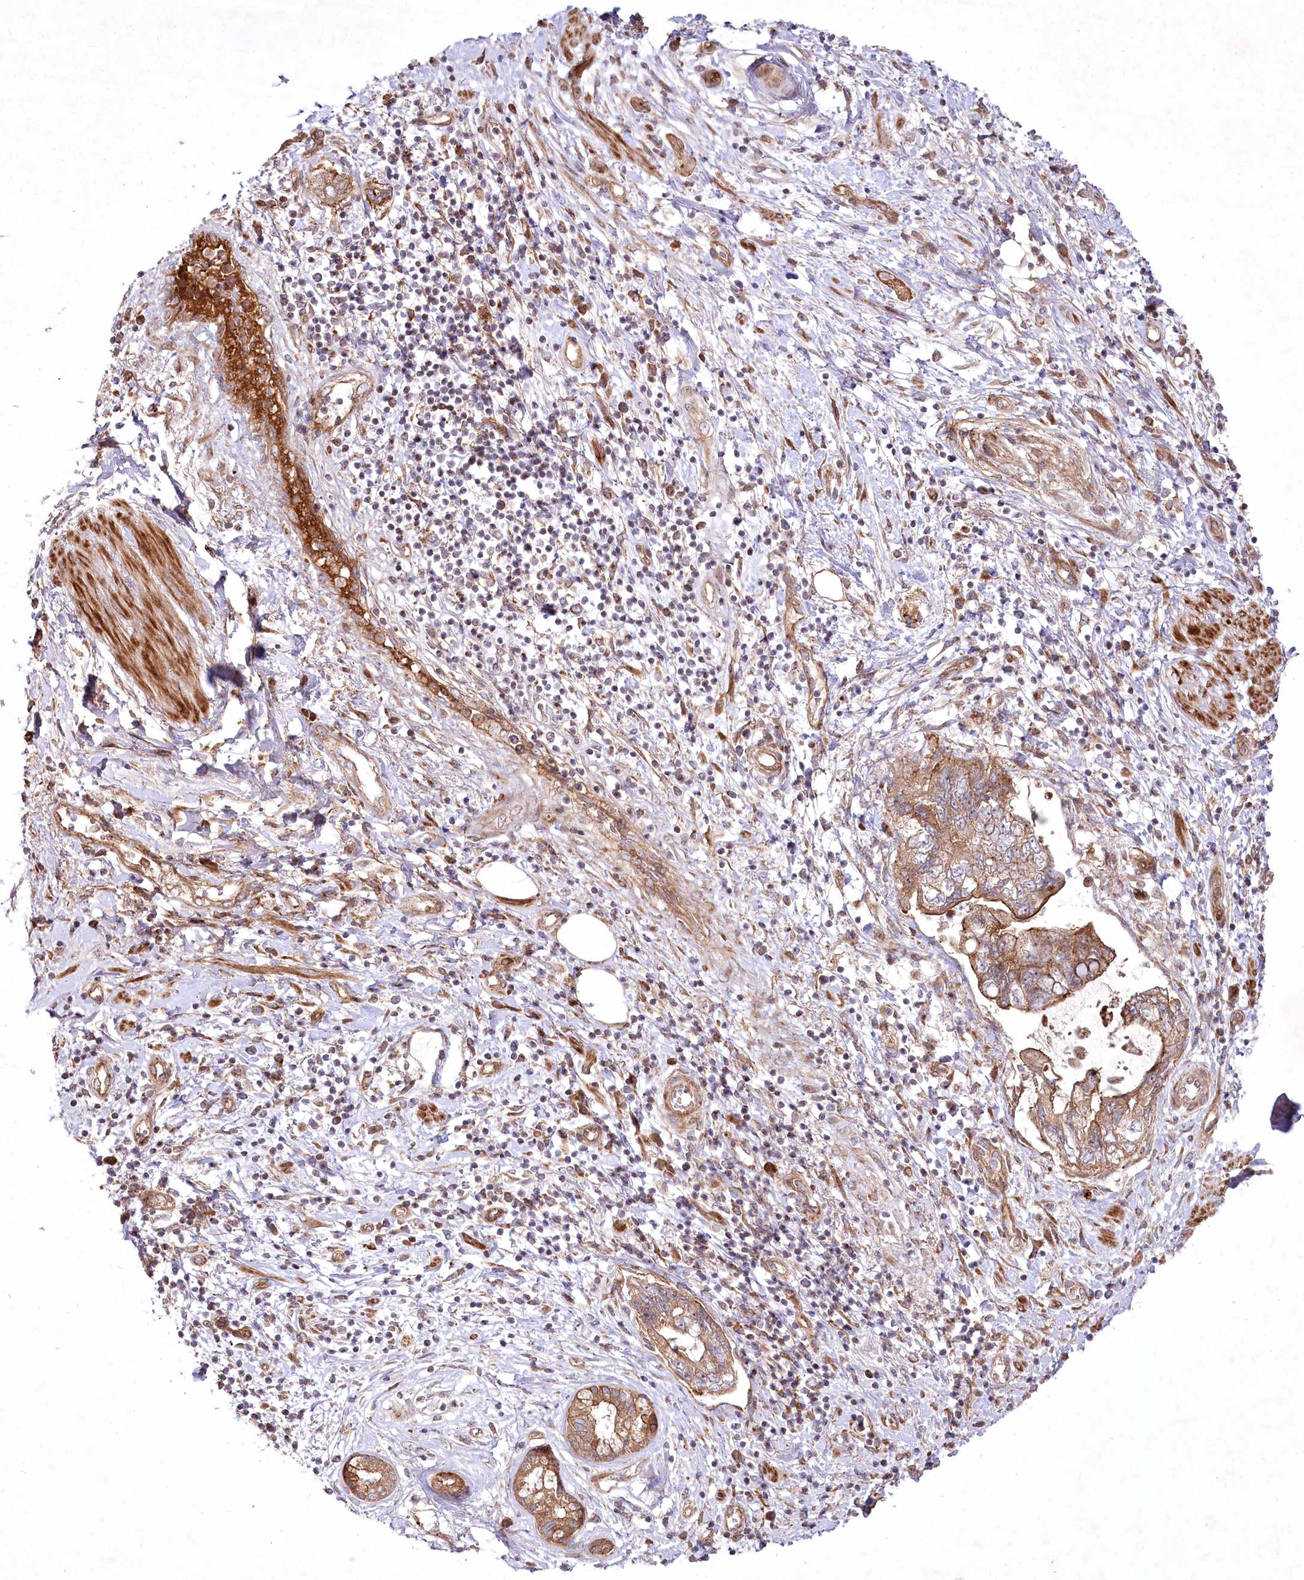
{"staining": {"intensity": "moderate", "quantity": ">75%", "location": "cytoplasmic/membranous"}, "tissue": "pancreatic cancer", "cell_type": "Tumor cells", "image_type": "cancer", "snomed": [{"axis": "morphology", "description": "Adenocarcinoma, NOS"}, {"axis": "topography", "description": "Pancreas"}], "caption": "Immunohistochemical staining of pancreatic adenocarcinoma reveals moderate cytoplasmic/membranous protein staining in about >75% of tumor cells.", "gene": "PSTK", "patient": {"sex": "female", "age": 73}}